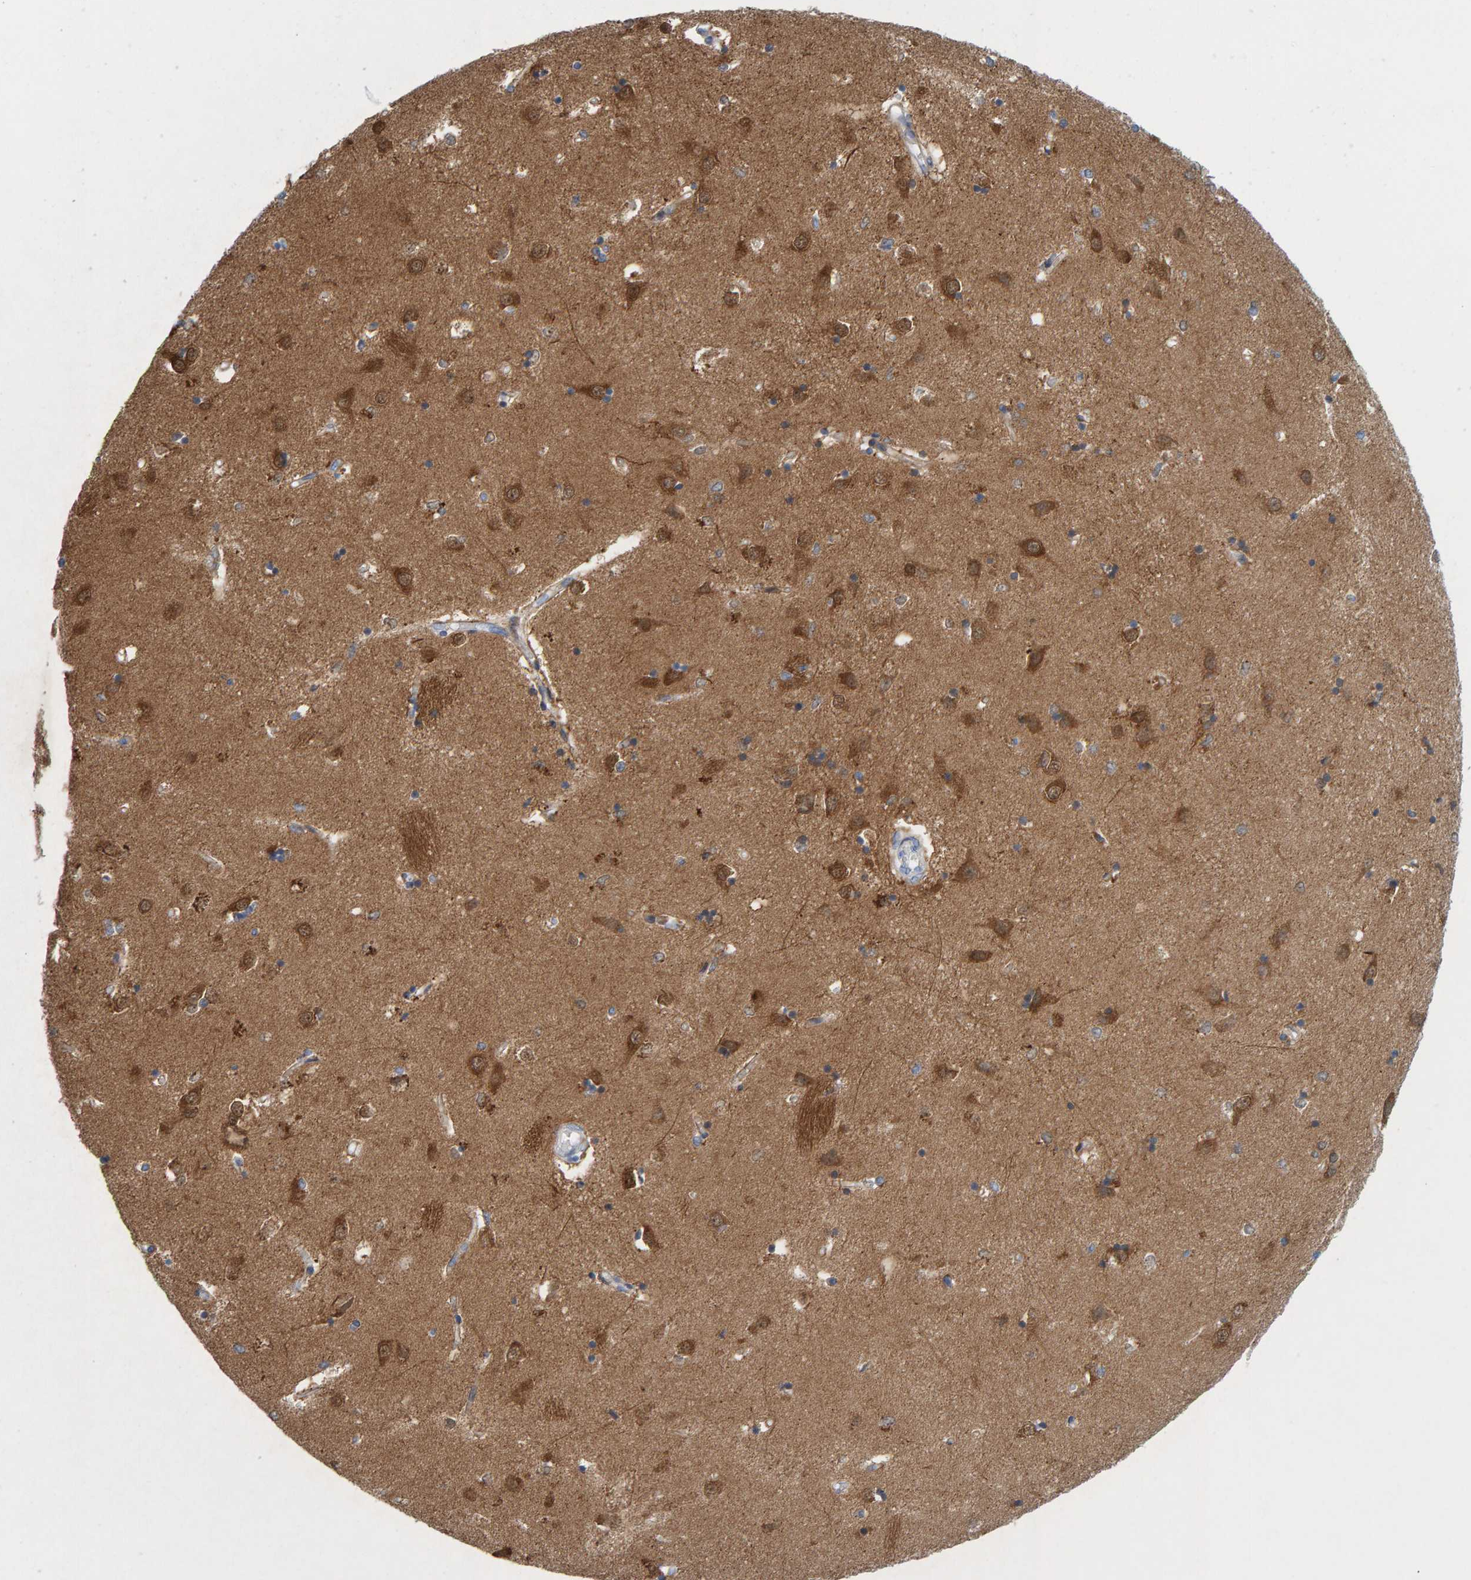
{"staining": {"intensity": "moderate", "quantity": "25%-75%", "location": "cytoplasmic/membranous"}, "tissue": "caudate", "cell_type": "Glial cells", "image_type": "normal", "snomed": [{"axis": "morphology", "description": "Normal tissue, NOS"}, {"axis": "topography", "description": "Lateral ventricle wall"}], "caption": "Immunohistochemistry (IHC) micrograph of unremarkable caudate stained for a protein (brown), which demonstrates medium levels of moderate cytoplasmic/membranous staining in about 25%-75% of glial cells.", "gene": "KLHL11", "patient": {"sex": "male", "age": 45}}